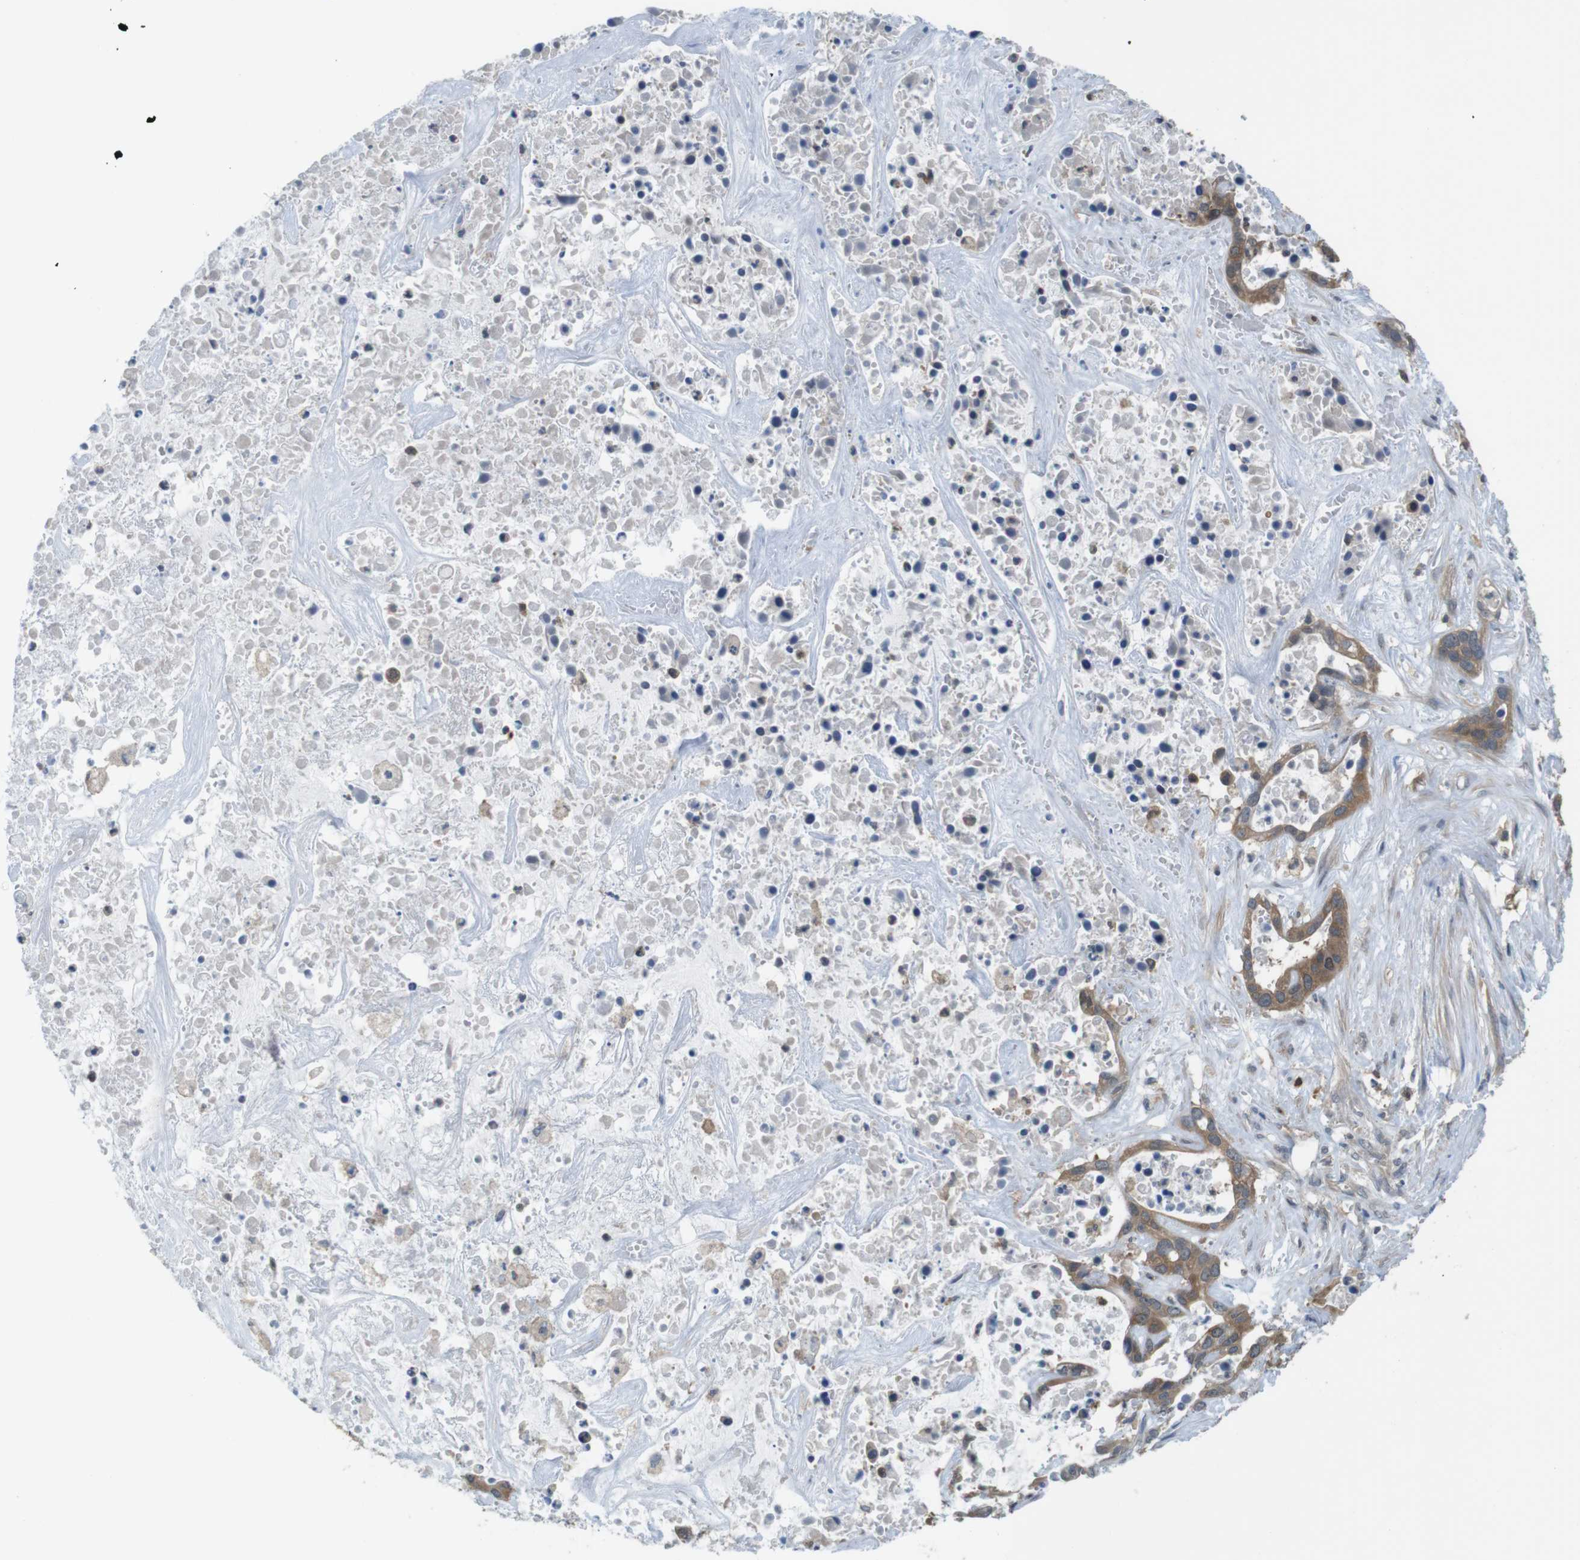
{"staining": {"intensity": "moderate", "quantity": ">75%", "location": "cytoplasmic/membranous"}, "tissue": "liver cancer", "cell_type": "Tumor cells", "image_type": "cancer", "snomed": [{"axis": "morphology", "description": "Cholangiocarcinoma"}, {"axis": "topography", "description": "Liver"}], "caption": "Immunohistochemistry (IHC) of human liver cholangiocarcinoma demonstrates medium levels of moderate cytoplasmic/membranous expression in about >75% of tumor cells. (DAB IHC, brown staining for protein, blue staining for nuclei).", "gene": "MTHFD1", "patient": {"sex": "female", "age": 65}}